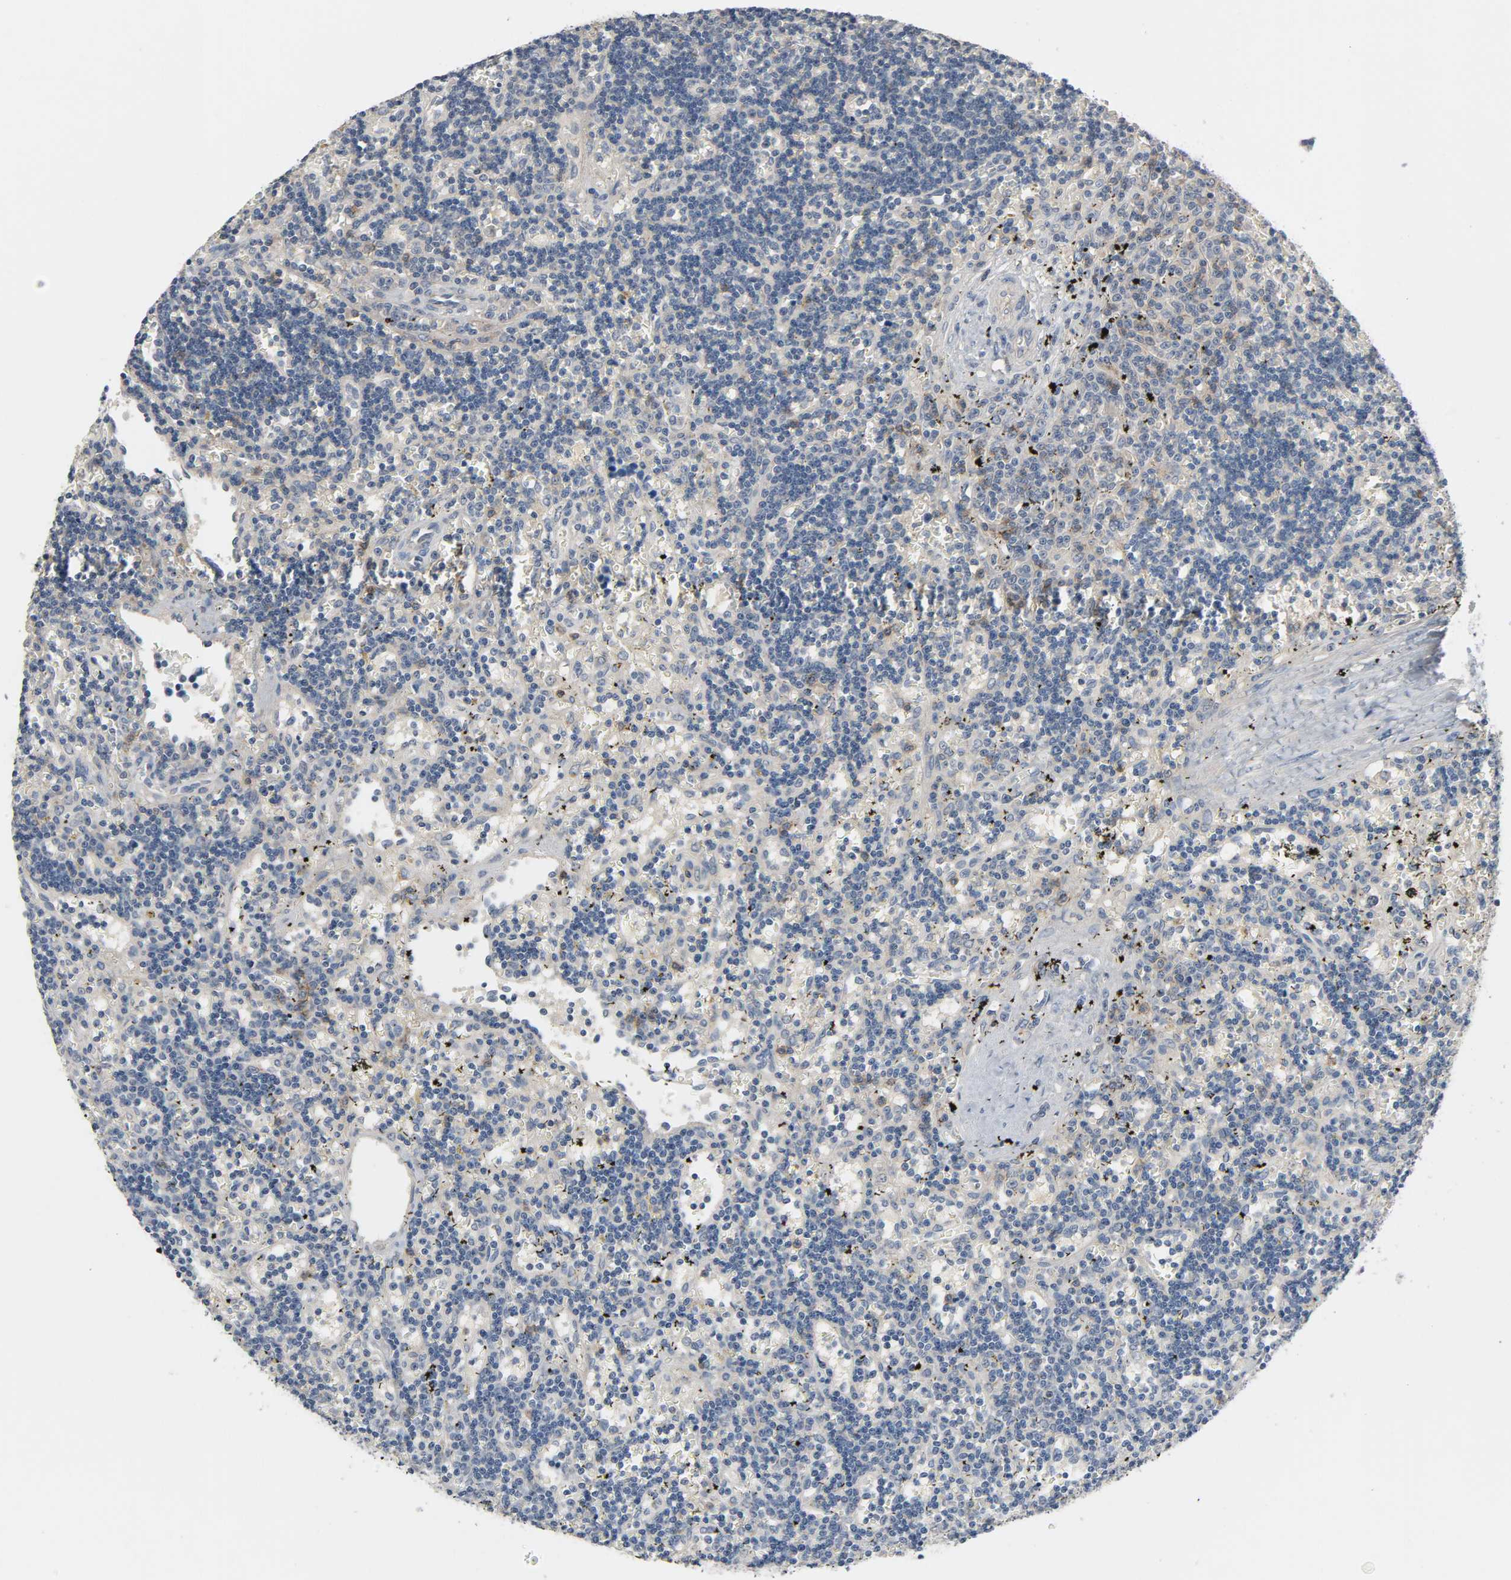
{"staining": {"intensity": "weak", "quantity": "<25%", "location": "cytoplasmic/membranous"}, "tissue": "lymphoma", "cell_type": "Tumor cells", "image_type": "cancer", "snomed": [{"axis": "morphology", "description": "Malignant lymphoma, non-Hodgkin's type, Low grade"}, {"axis": "topography", "description": "Spleen"}], "caption": "Tumor cells are negative for brown protein staining in low-grade malignant lymphoma, non-Hodgkin's type.", "gene": "CD4", "patient": {"sex": "male", "age": 60}}